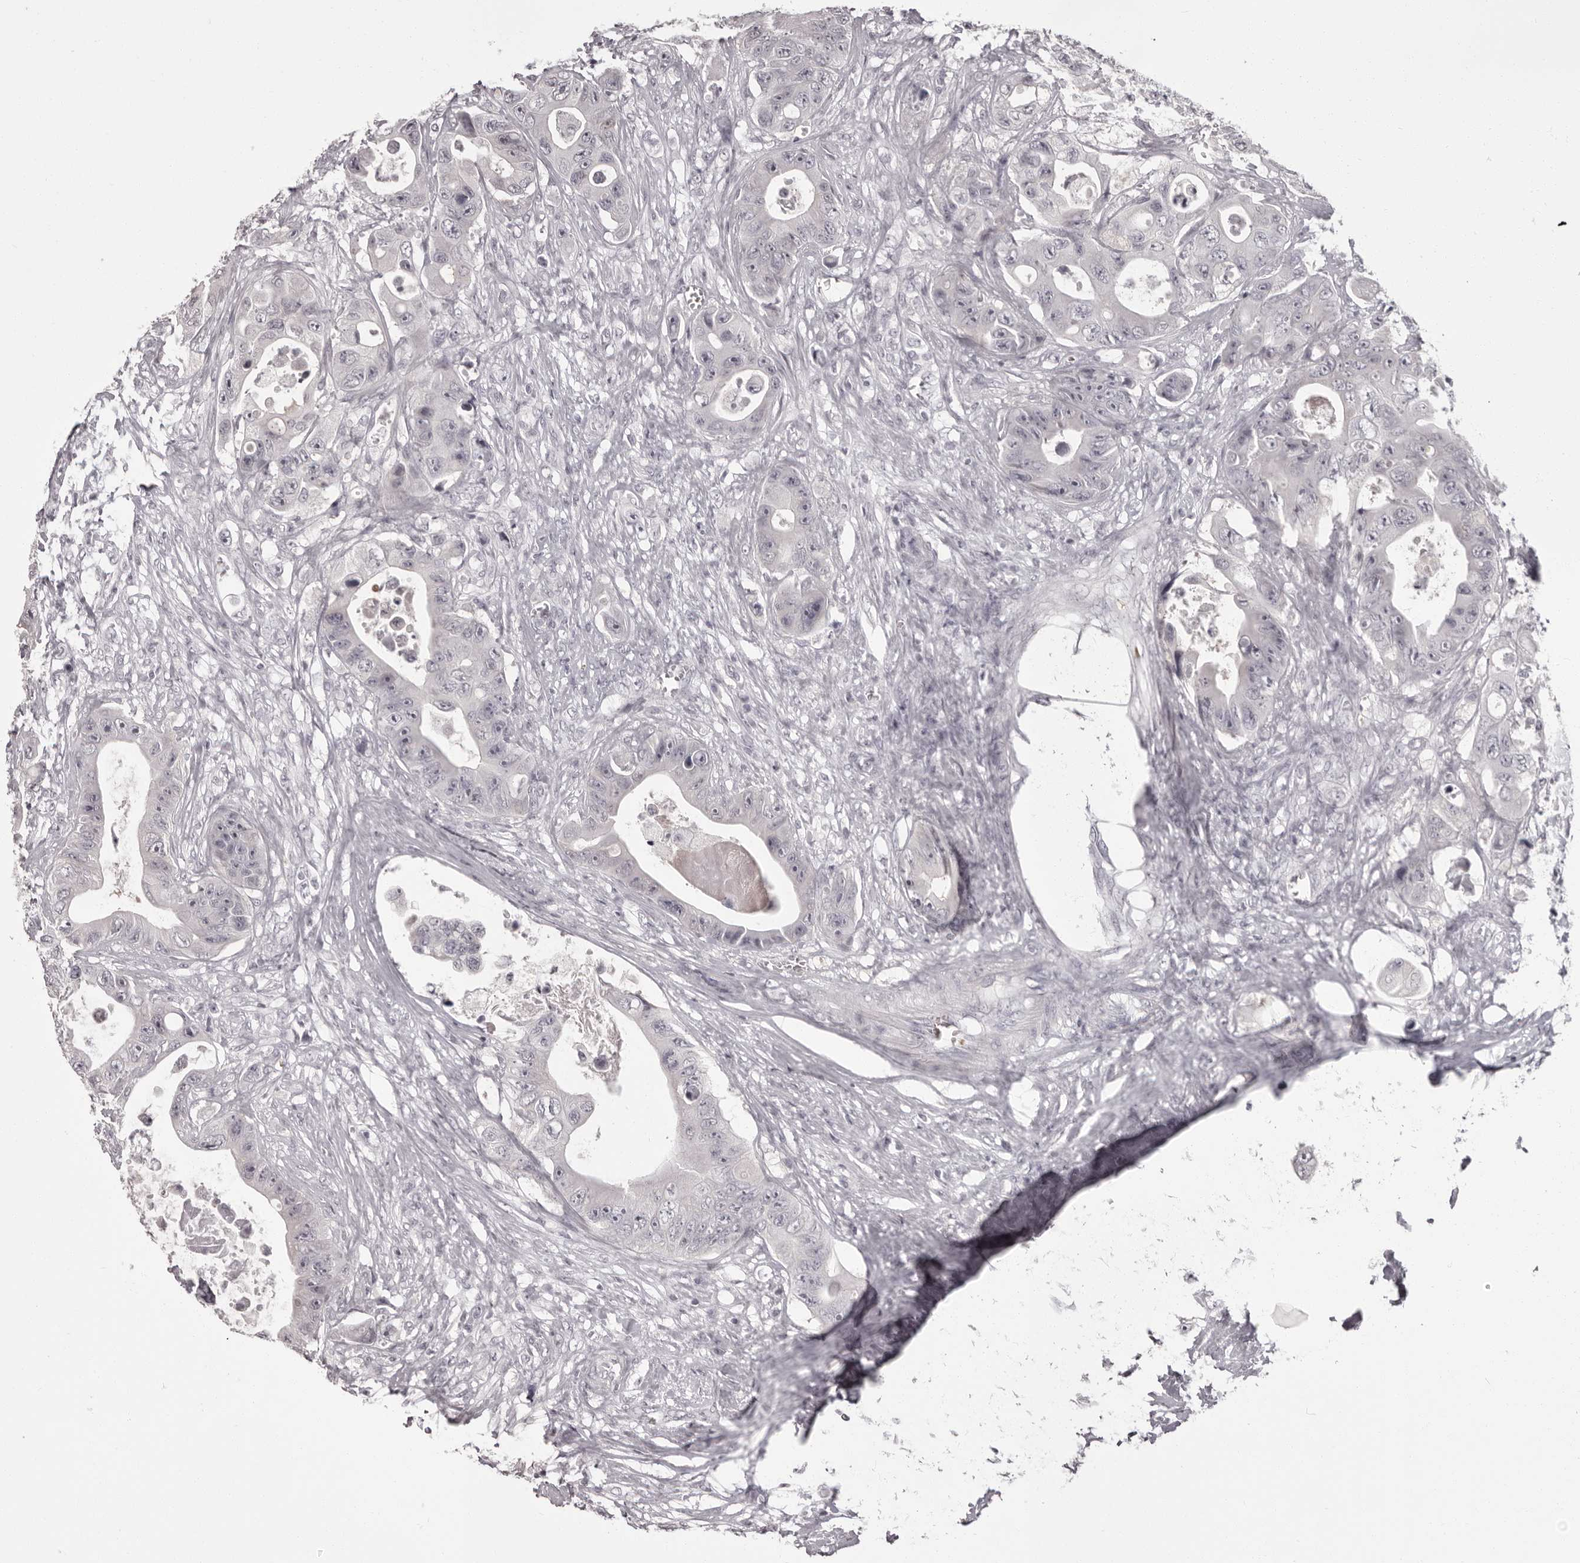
{"staining": {"intensity": "negative", "quantity": "none", "location": "none"}, "tissue": "colorectal cancer", "cell_type": "Tumor cells", "image_type": "cancer", "snomed": [{"axis": "morphology", "description": "Adenocarcinoma, NOS"}, {"axis": "topography", "description": "Colon"}], "caption": "The histopathology image exhibits no staining of tumor cells in colorectal adenocarcinoma.", "gene": "C8orf74", "patient": {"sex": "female", "age": 46}}